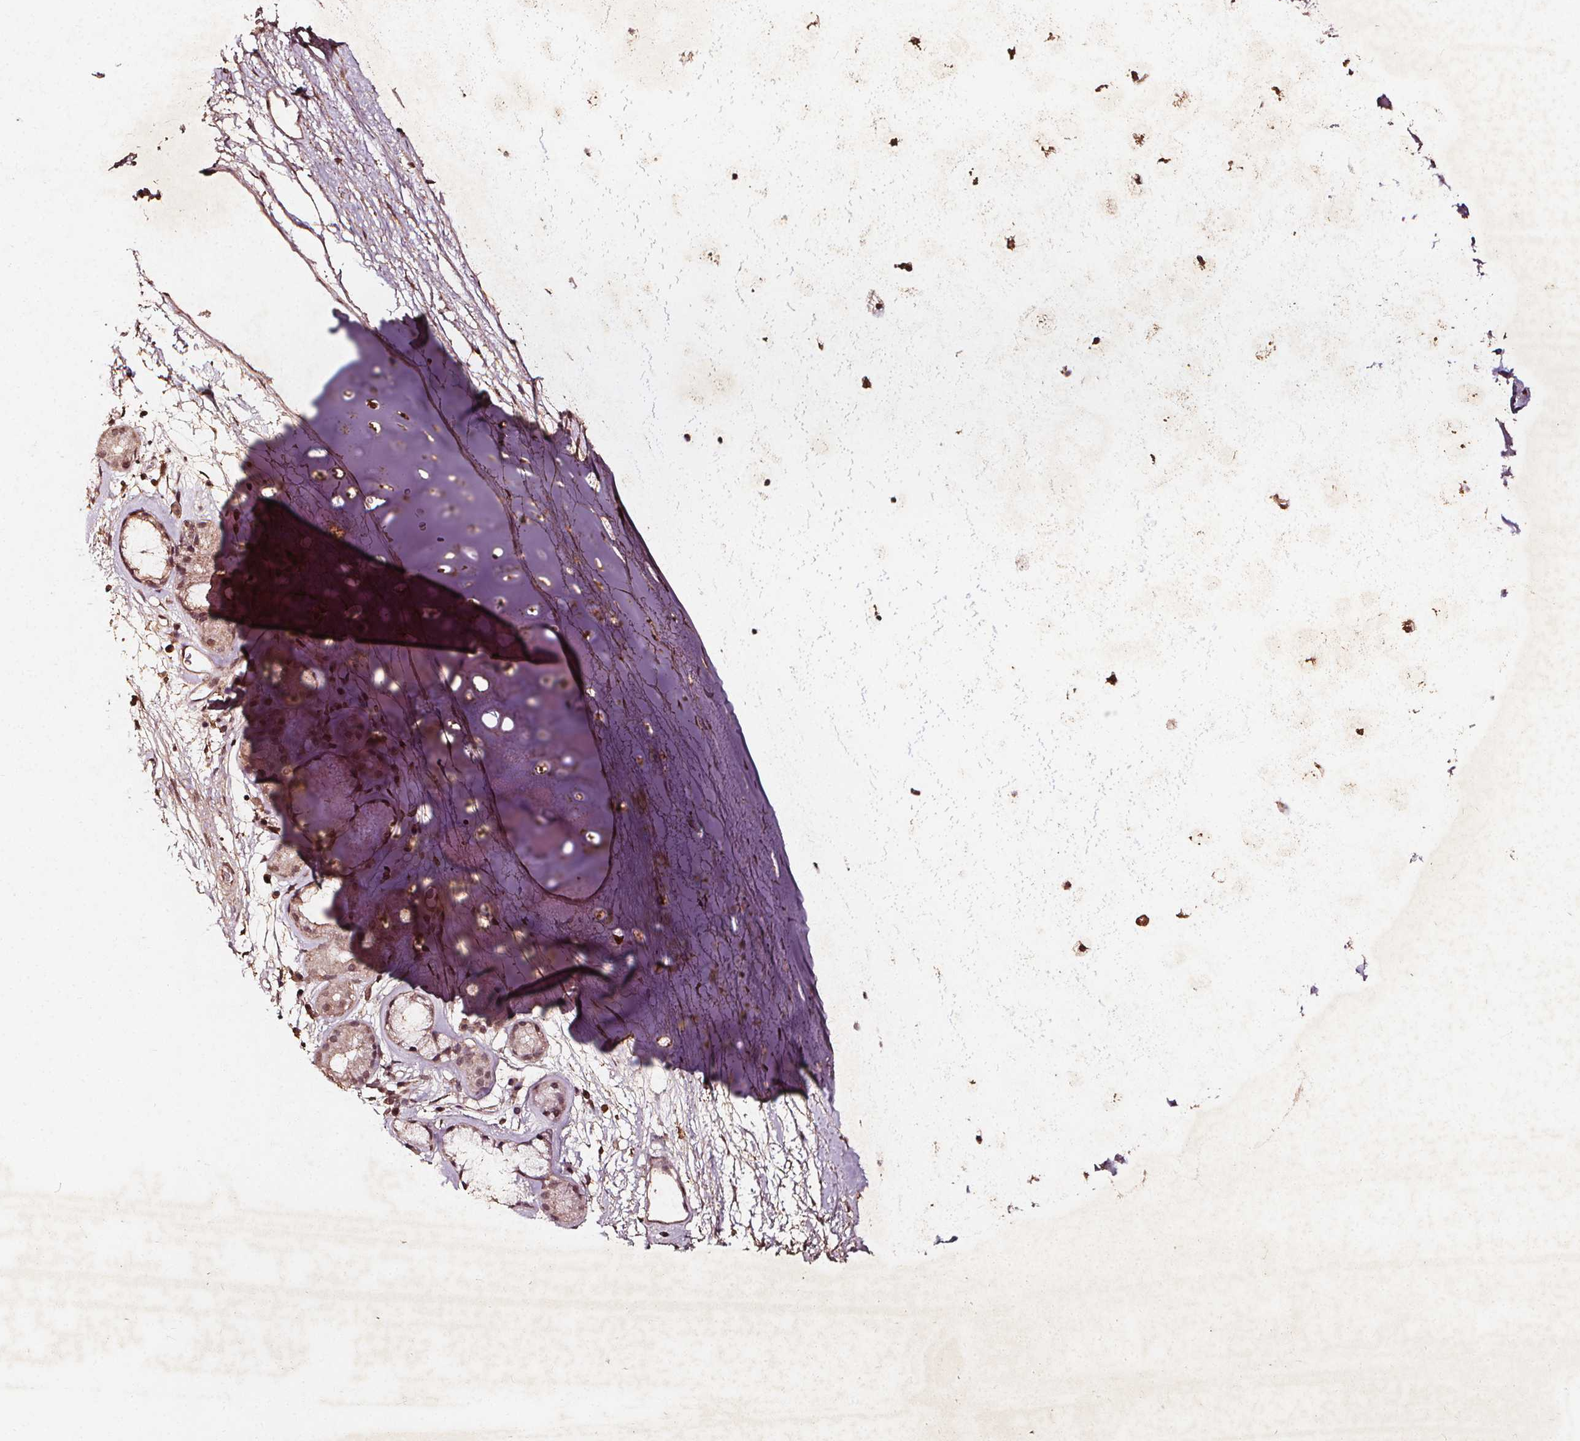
{"staining": {"intensity": "moderate", "quantity": ">75%", "location": "cytoplasmic/membranous"}, "tissue": "adipose tissue", "cell_type": "Adipocytes", "image_type": "normal", "snomed": [{"axis": "morphology", "description": "Normal tissue, NOS"}, {"axis": "topography", "description": "Cartilage tissue"}, {"axis": "topography", "description": "Bronchus"}], "caption": "Brown immunohistochemical staining in benign human adipose tissue displays moderate cytoplasmic/membranous expression in about >75% of adipocytes.", "gene": "ABCA1", "patient": {"sex": "male", "age": 58}}